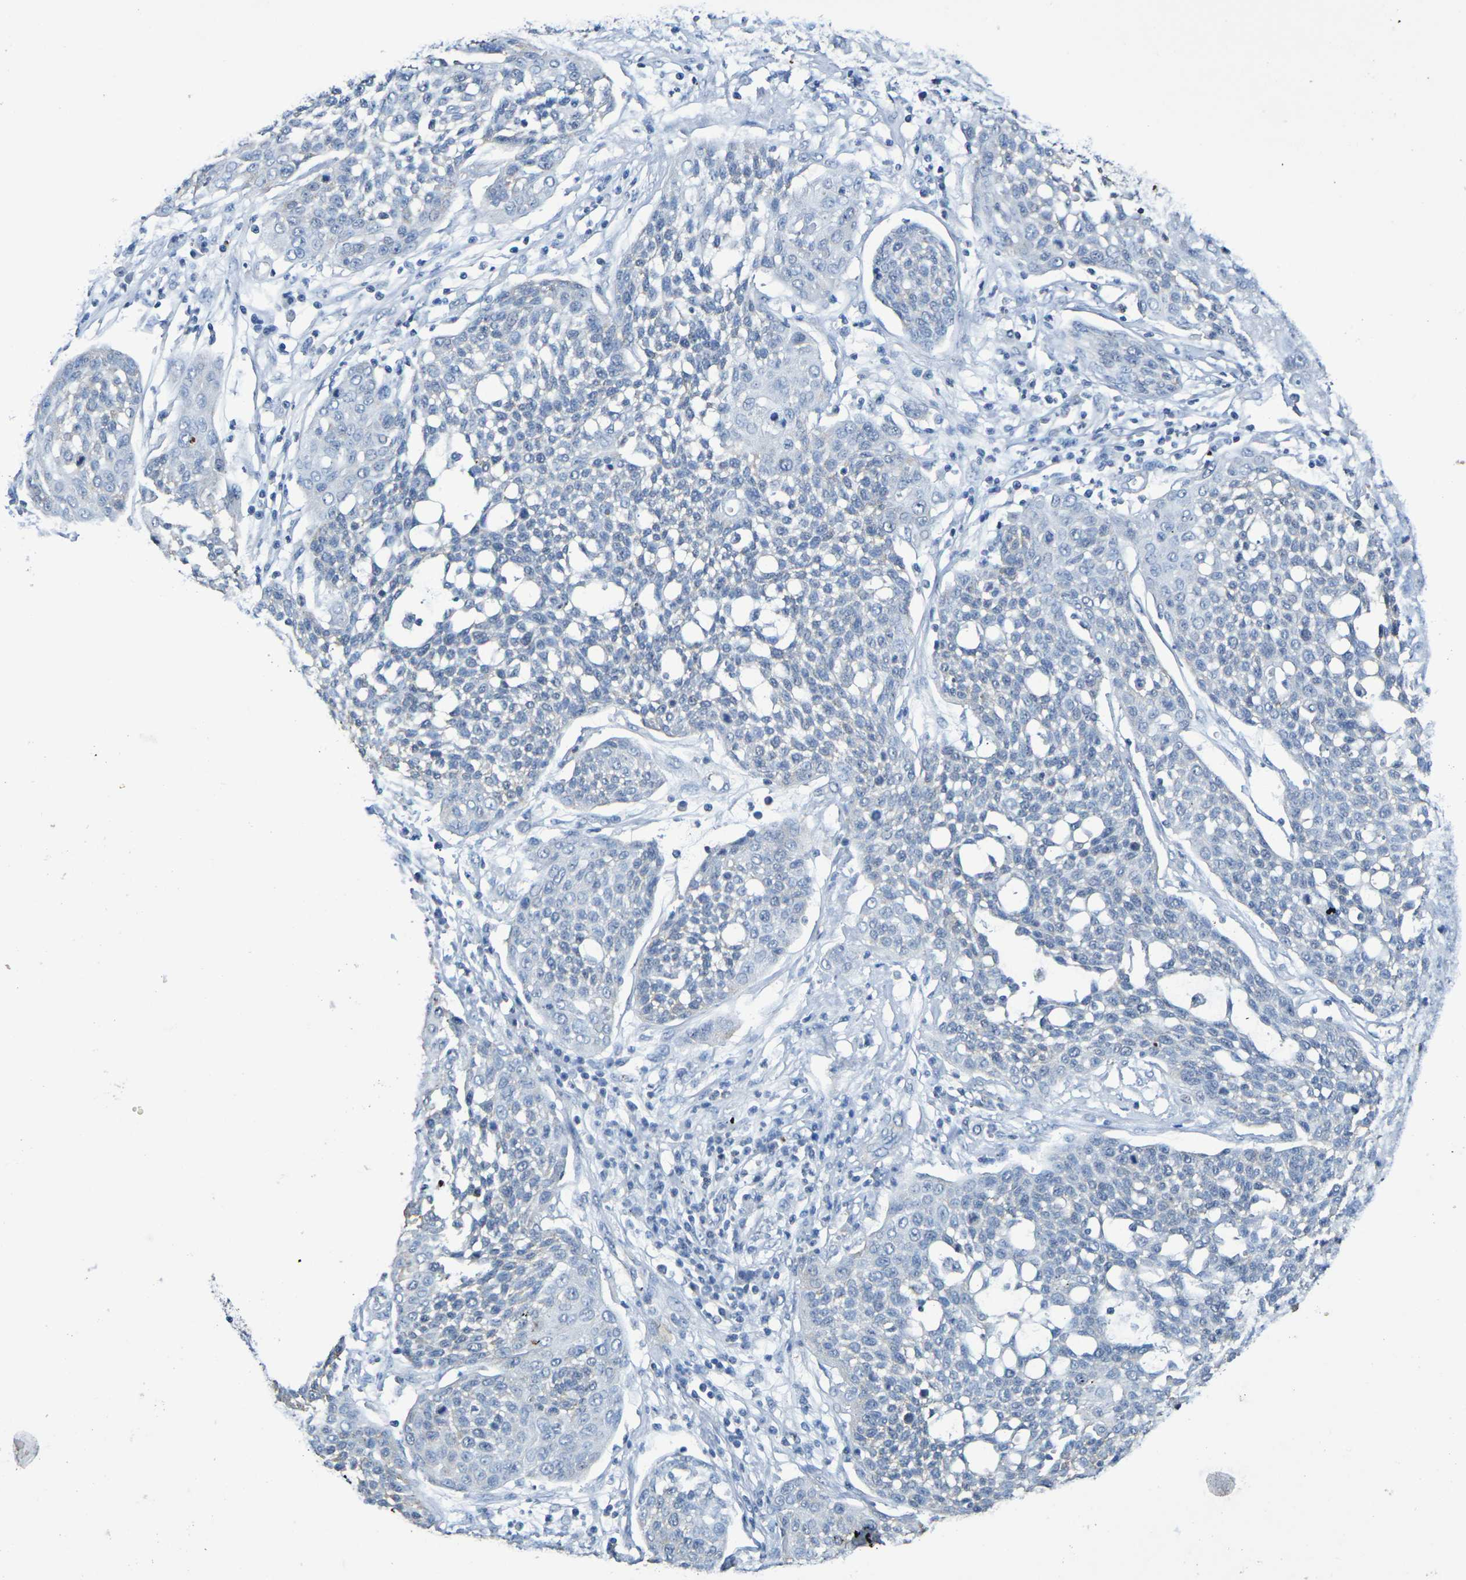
{"staining": {"intensity": "weak", "quantity": "<25%", "location": "cytoplasmic/membranous"}, "tissue": "cervical cancer", "cell_type": "Tumor cells", "image_type": "cancer", "snomed": [{"axis": "morphology", "description": "Squamous cell carcinoma, NOS"}, {"axis": "topography", "description": "Cervix"}], "caption": "This histopathology image is of cervical squamous cell carcinoma stained with IHC to label a protein in brown with the nuclei are counter-stained blue. There is no positivity in tumor cells. (Brightfield microscopy of DAB immunohistochemistry (IHC) at high magnification).", "gene": "CHRNB1", "patient": {"sex": "female", "age": 34}}